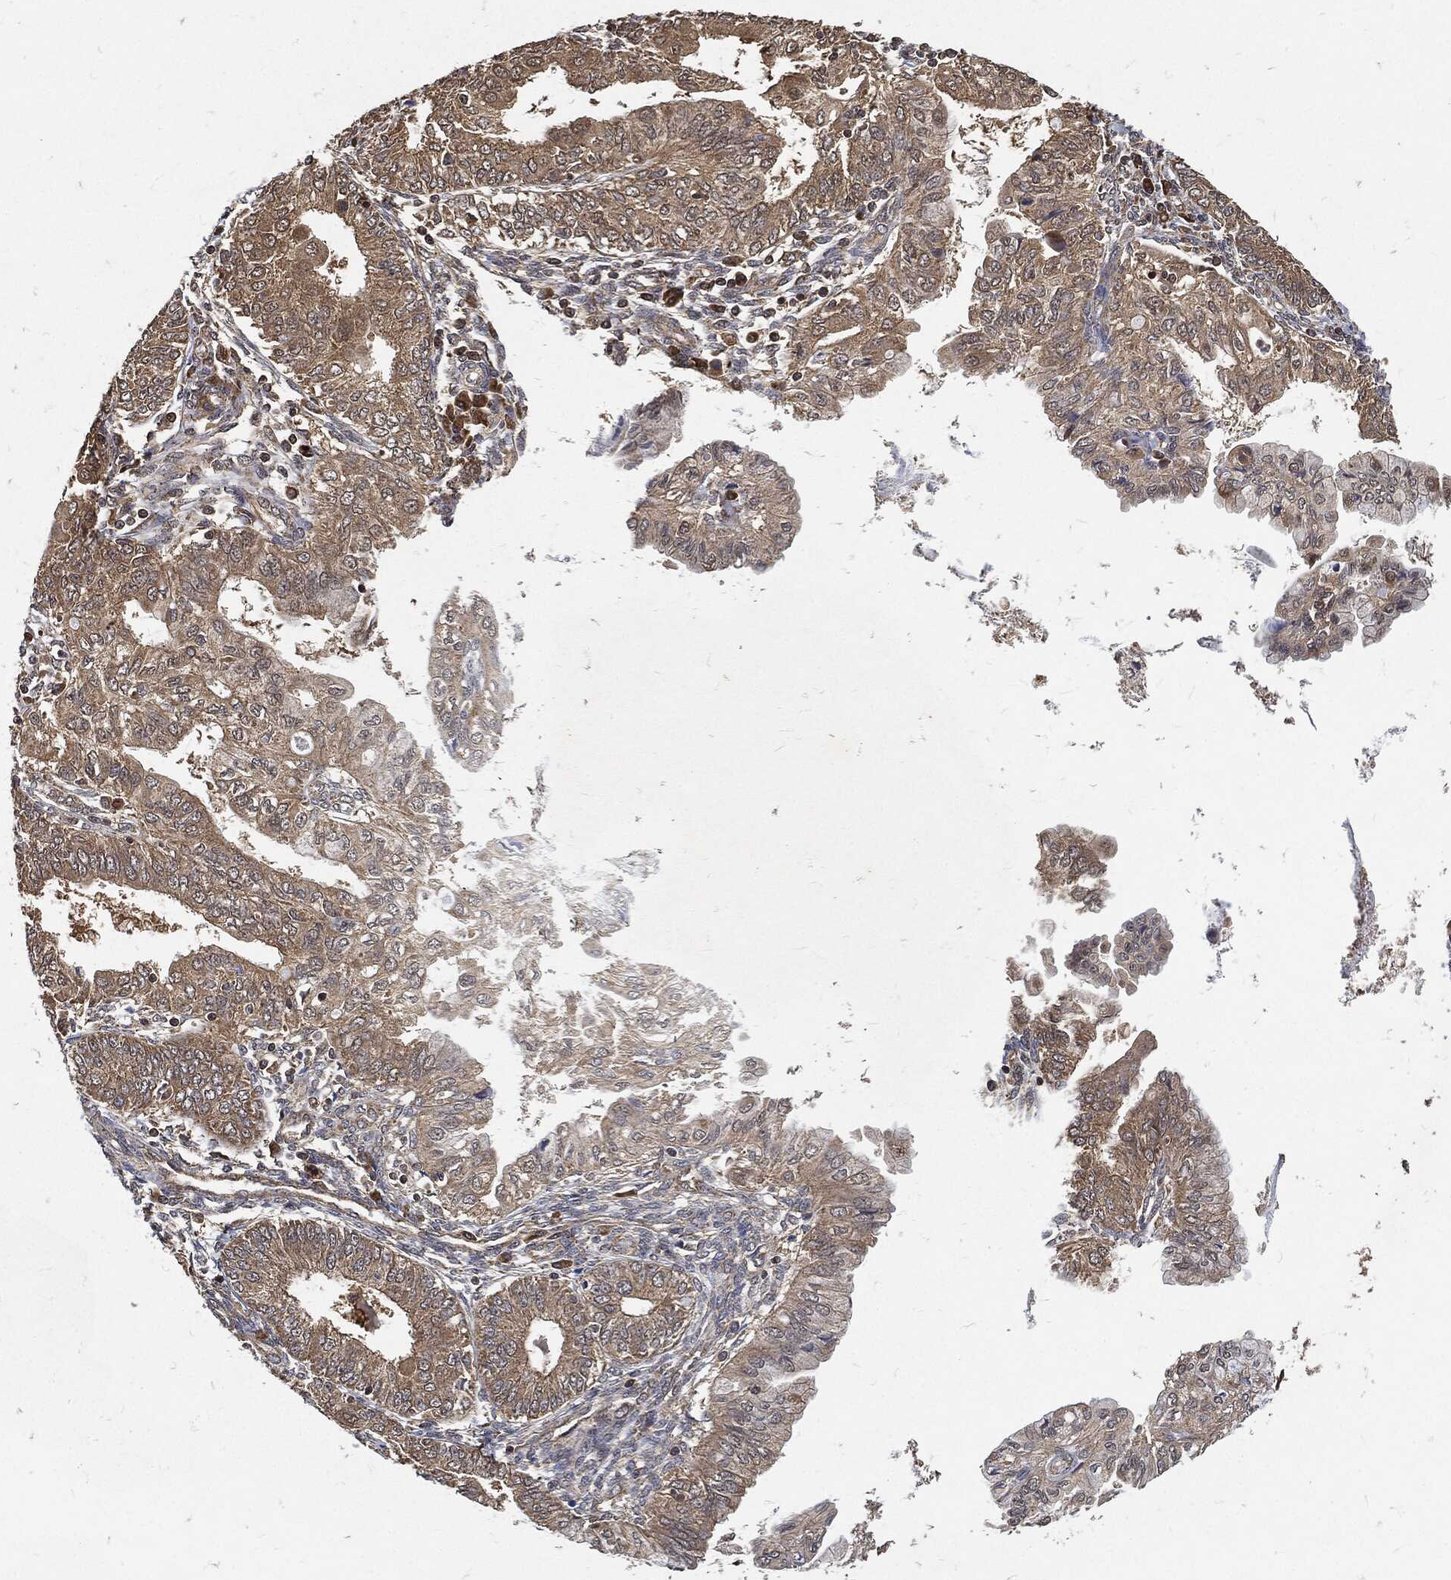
{"staining": {"intensity": "weak", "quantity": ">75%", "location": "cytoplasmic/membranous"}, "tissue": "endometrial cancer", "cell_type": "Tumor cells", "image_type": "cancer", "snomed": [{"axis": "morphology", "description": "Adenocarcinoma, NOS"}, {"axis": "topography", "description": "Endometrium"}], "caption": "IHC histopathology image of neoplastic tissue: human endometrial adenocarcinoma stained using IHC reveals low levels of weak protein expression localized specifically in the cytoplasmic/membranous of tumor cells, appearing as a cytoplasmic/membranous brown color.", "gene": "ZNF226", "patient": {"sex": "female", "age": 68}}